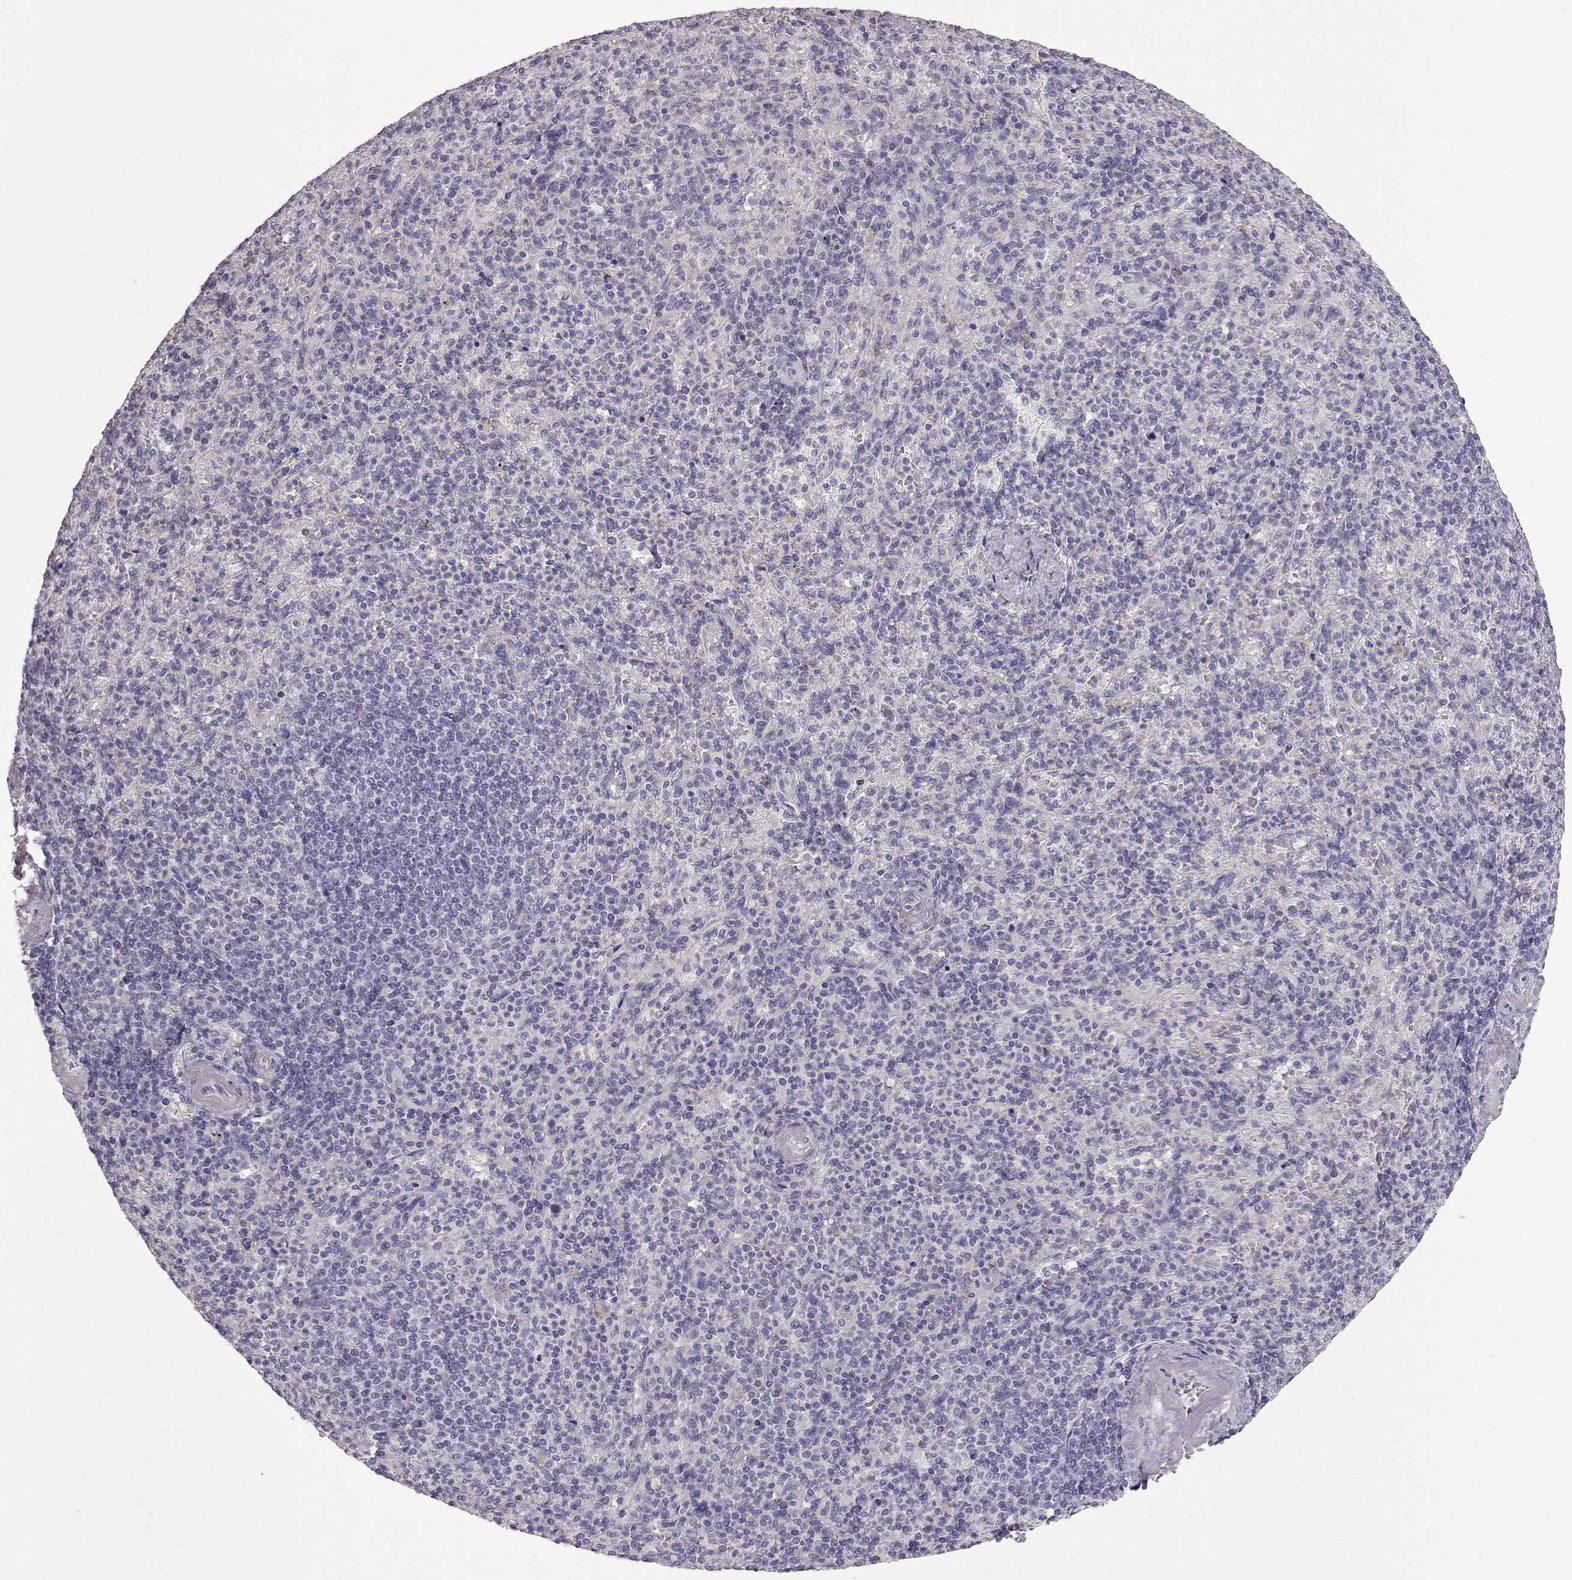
{"staining": {"intensity": "negative", "quantity": "none", "location": "none"}, "tissue": "spleen", "cell_type": "Cells in red pulp", "image_type": "normal", "snomed": [{"axis": "morphology", "description": "Normal tissue, NOS"}, {"axis": "topography", "description": "Spleen"}], "caption": "The micrograph displays no significant staining in cells in red pulp of spleen.", "gene": "SLC18A1", "patient": {"sex": "female", "age": 74}}